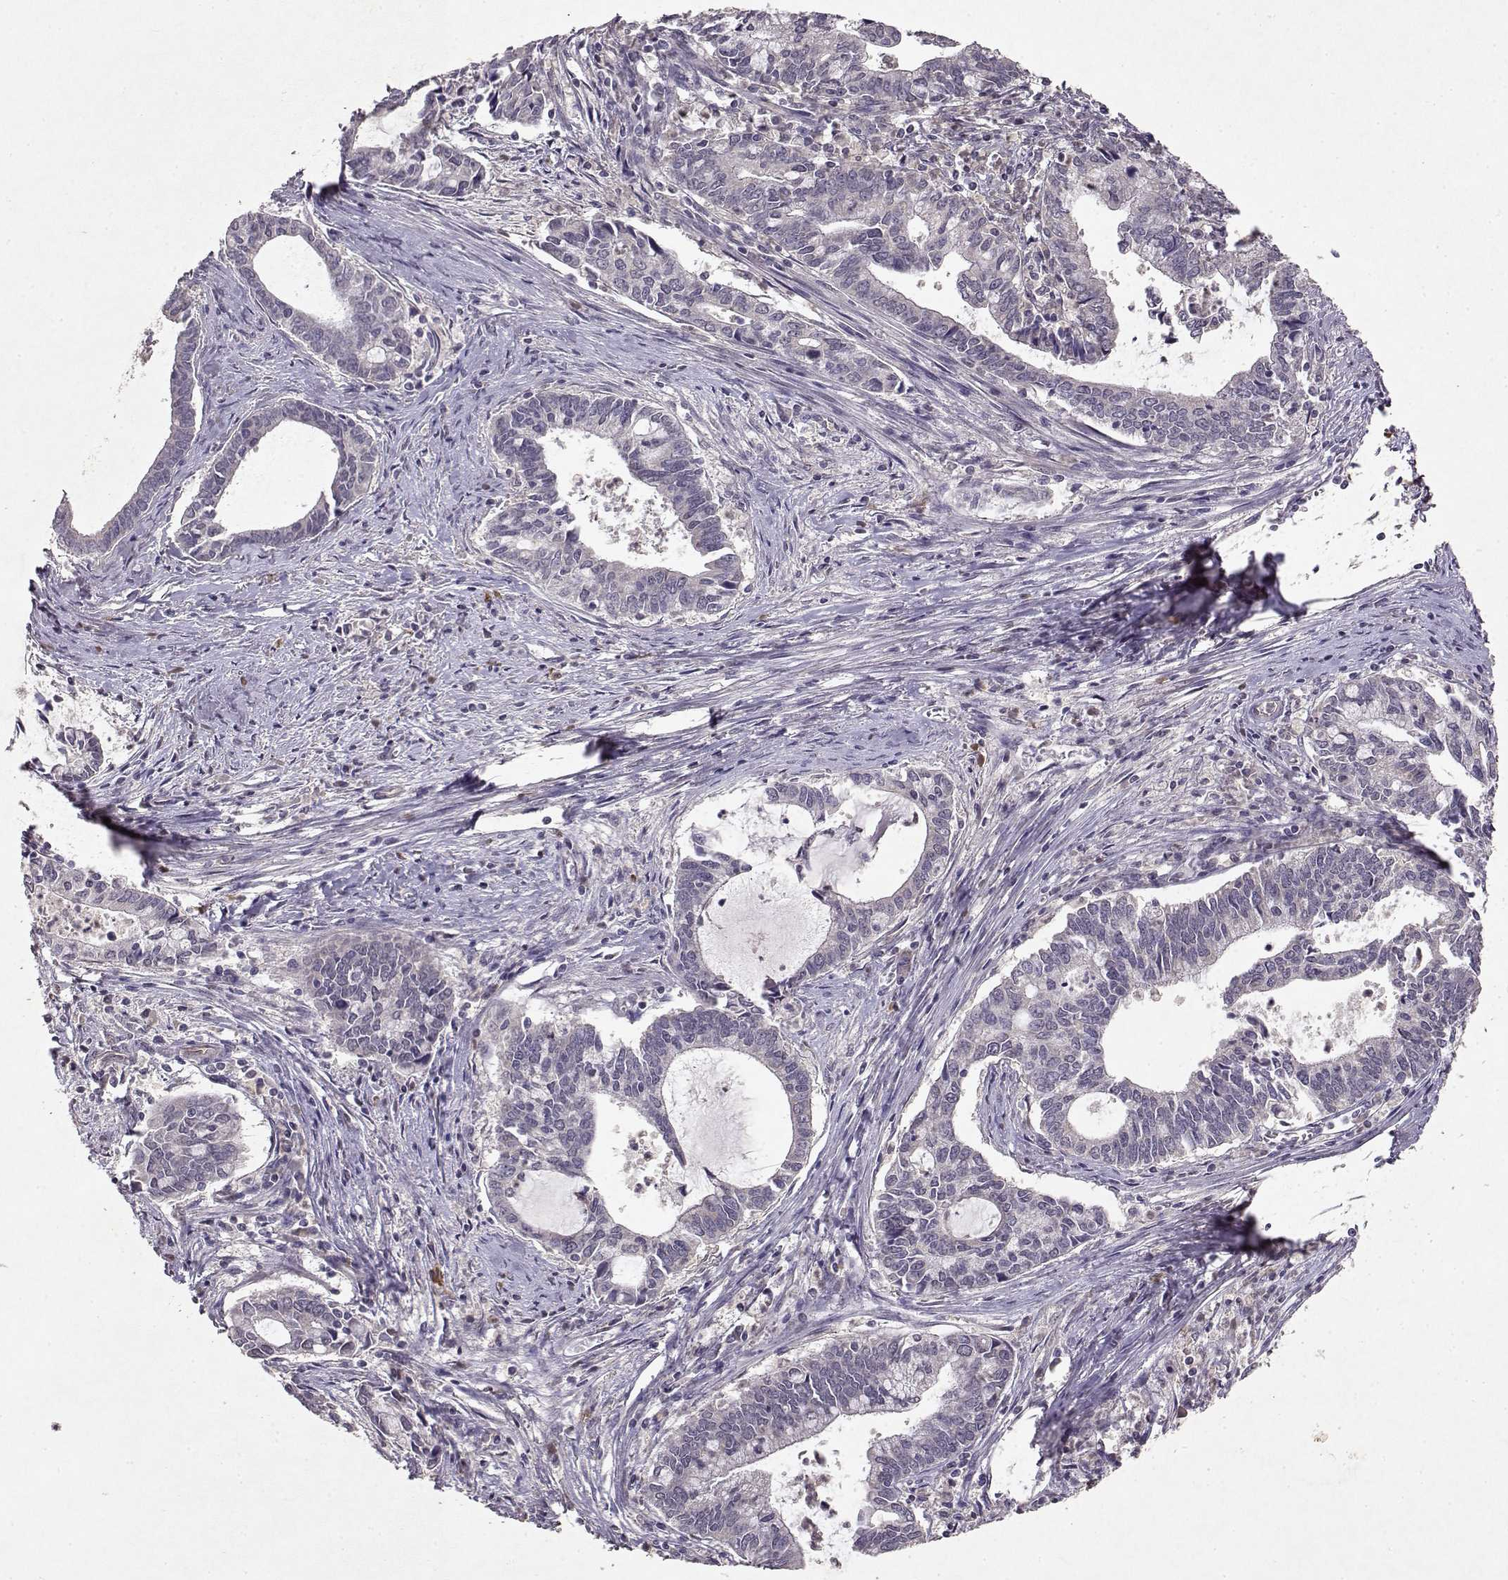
{"staining": {"intensity": "negative", "quantity": "none", "location": "none"}, "tissue": "cervical cancer", "cell_type": "Tumor cells", "image_type": "cancer", "snomed": [{"axis": "morphology", "description": "Adenocarcinoma, NOS"}, {"axis": "topography", "description": "Cervix"}], "caption": "This is an immunohistochemistry micrograph of cervical cancer. There is no positivity in tumor cells.", "gene": "BMX", "patient": {"sex": "female", "age": 42}}